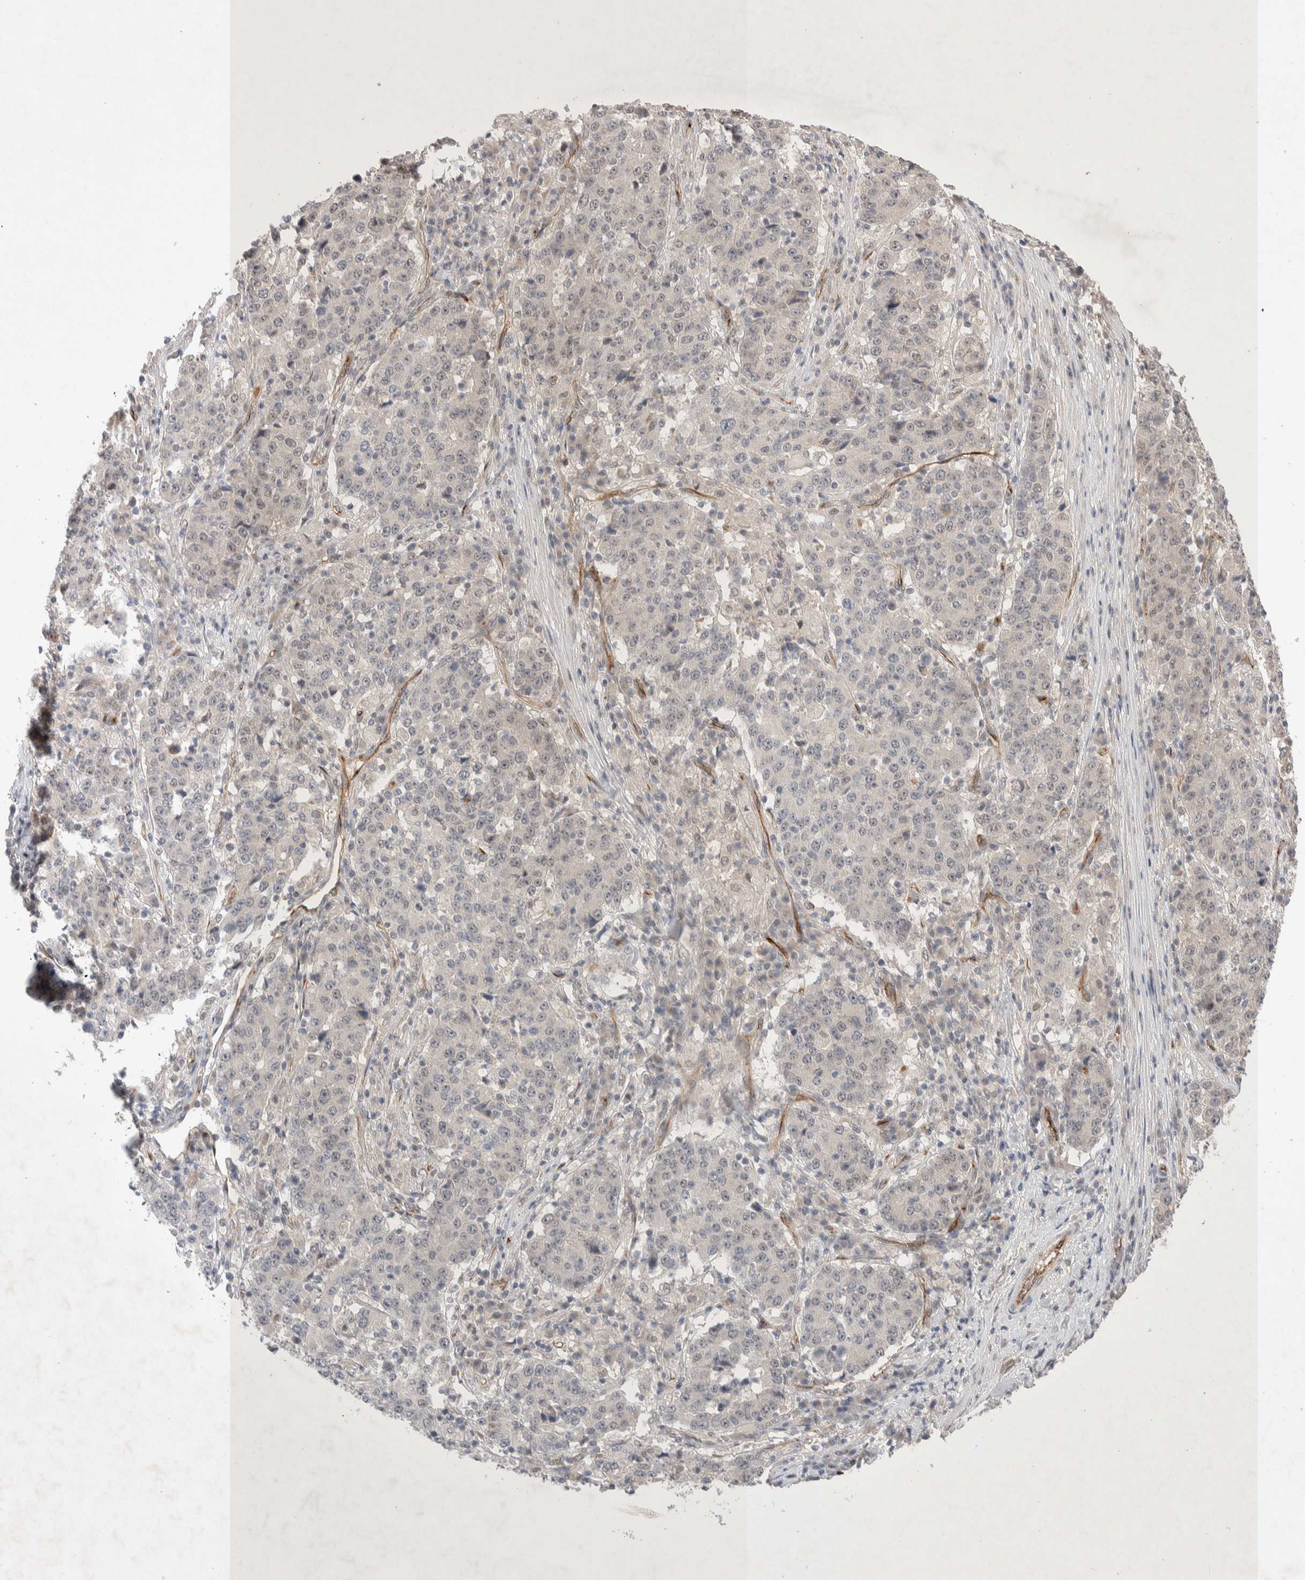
{"staining": {"intensity": "negative", "quantity": "none", "location": "none"}, "tissue": "stomach cancer", "cell_type": "Tumor cells", "image_type": "cancer", "snomed": [{"axis": "morphology", "description": "Adenocarcinoma, NOS"}, {"axis": "topography", "description": "Stomach"}], "caption": "High power microscopy micrograph of an IHC histopathology image of adenocarcinoma (stomach), revealing no significant staining in tumor cells.", "gene": "ZNF704", "patient": {"sex": "male", "age": 59}}